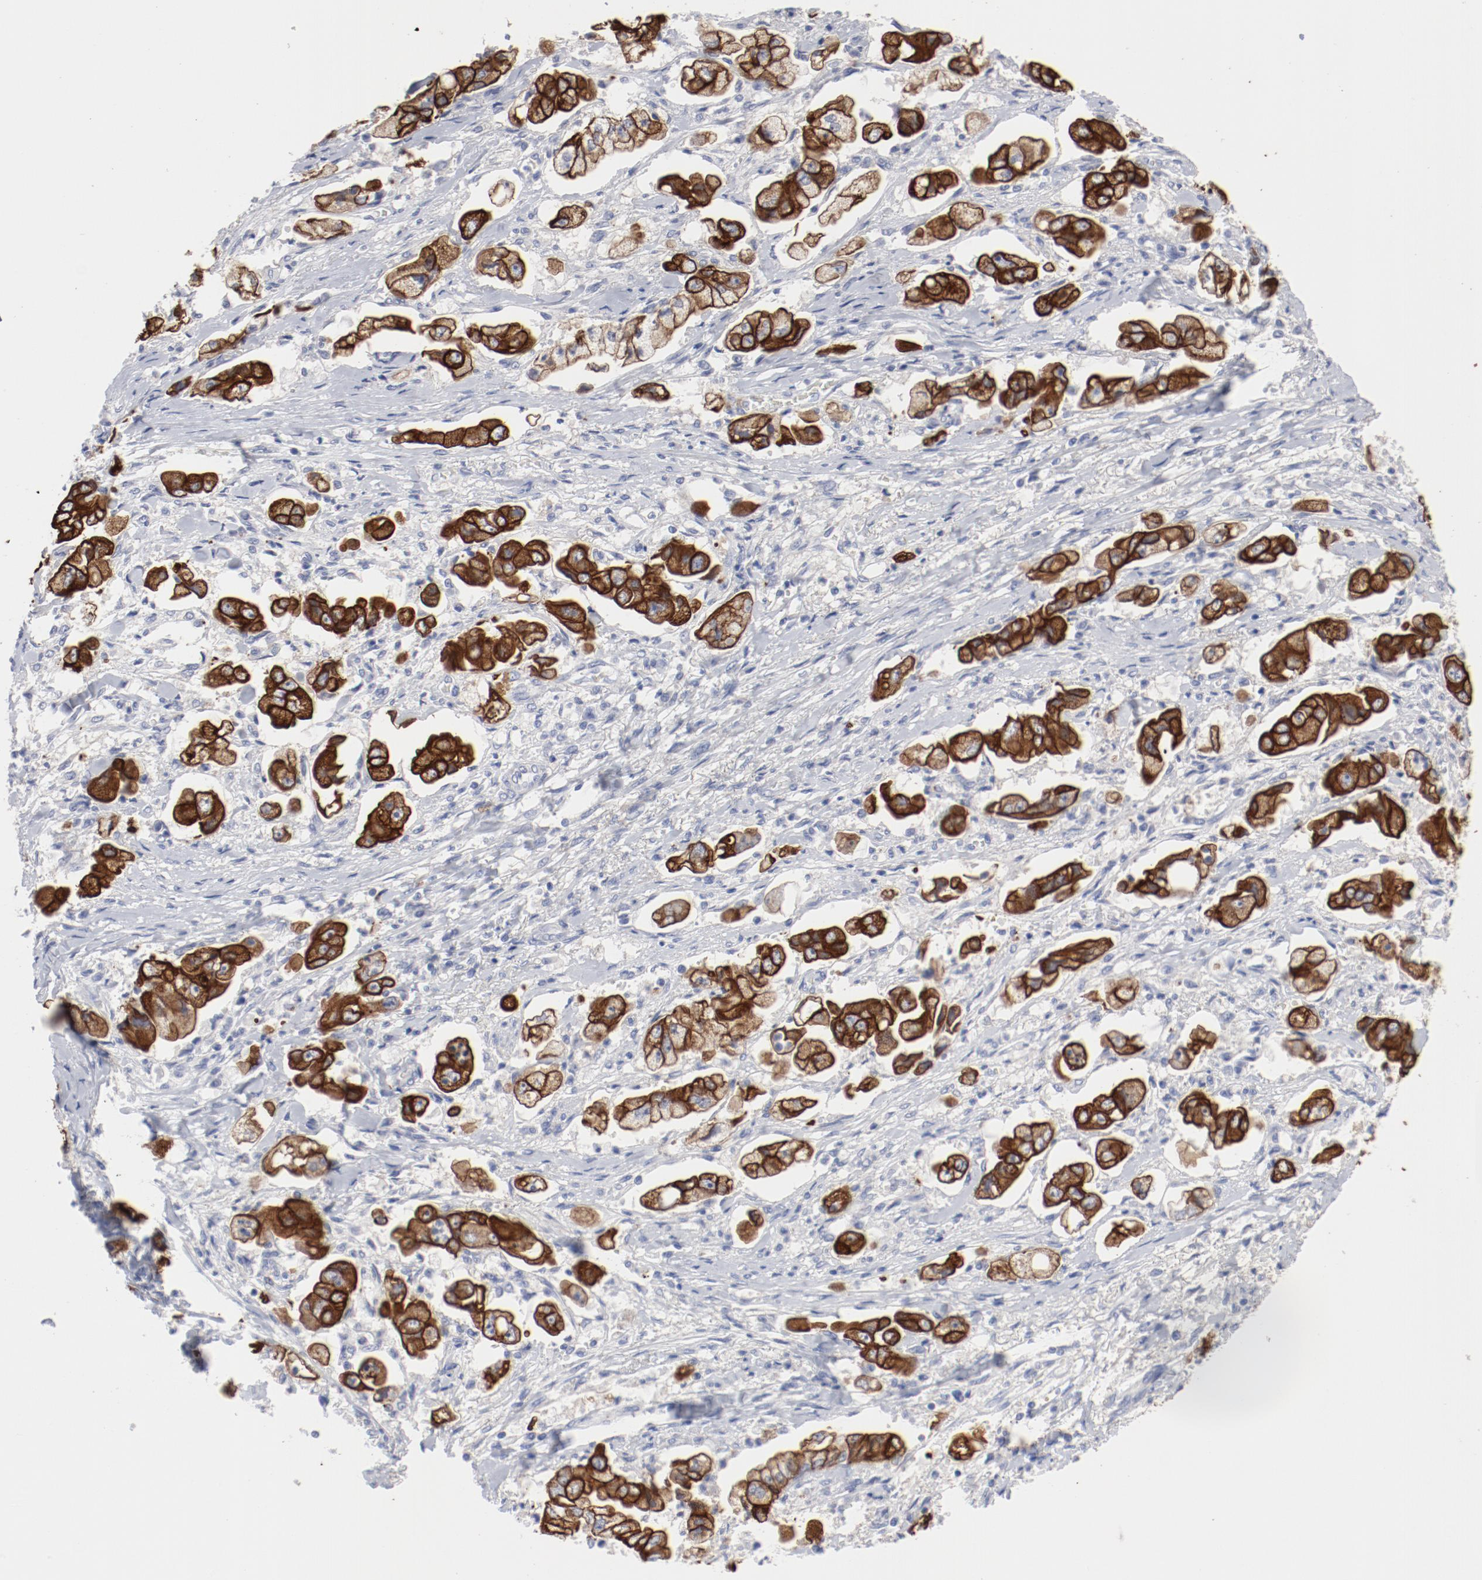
{"staining": {"intensity": "strong", "quantity": ">75%", "location": "cytoplasmic/membranous"}, "tissue": "stomach cancer", "cell_type": "Tumor cells", "image_type": "cancer", "snomed": [{"axis": "morphology", "description": "Adenocarcinoma, NOS"}, {"axis": "topography", "description": "Stomach"}], "caption": "Immunohistochemistry photomicrograph of neoplastic tissue: human adenocarcinoma (stomach) stained using immunohistochemistry (IHC) shows high levels of strong protein expression localized specifically in the cytoplasmic/membranous of tumor cells, appearing as a cytoplasmic/membranous brown color.", "gene": "TSPAN6", "patient": {"sex": "male", "age": 62}}